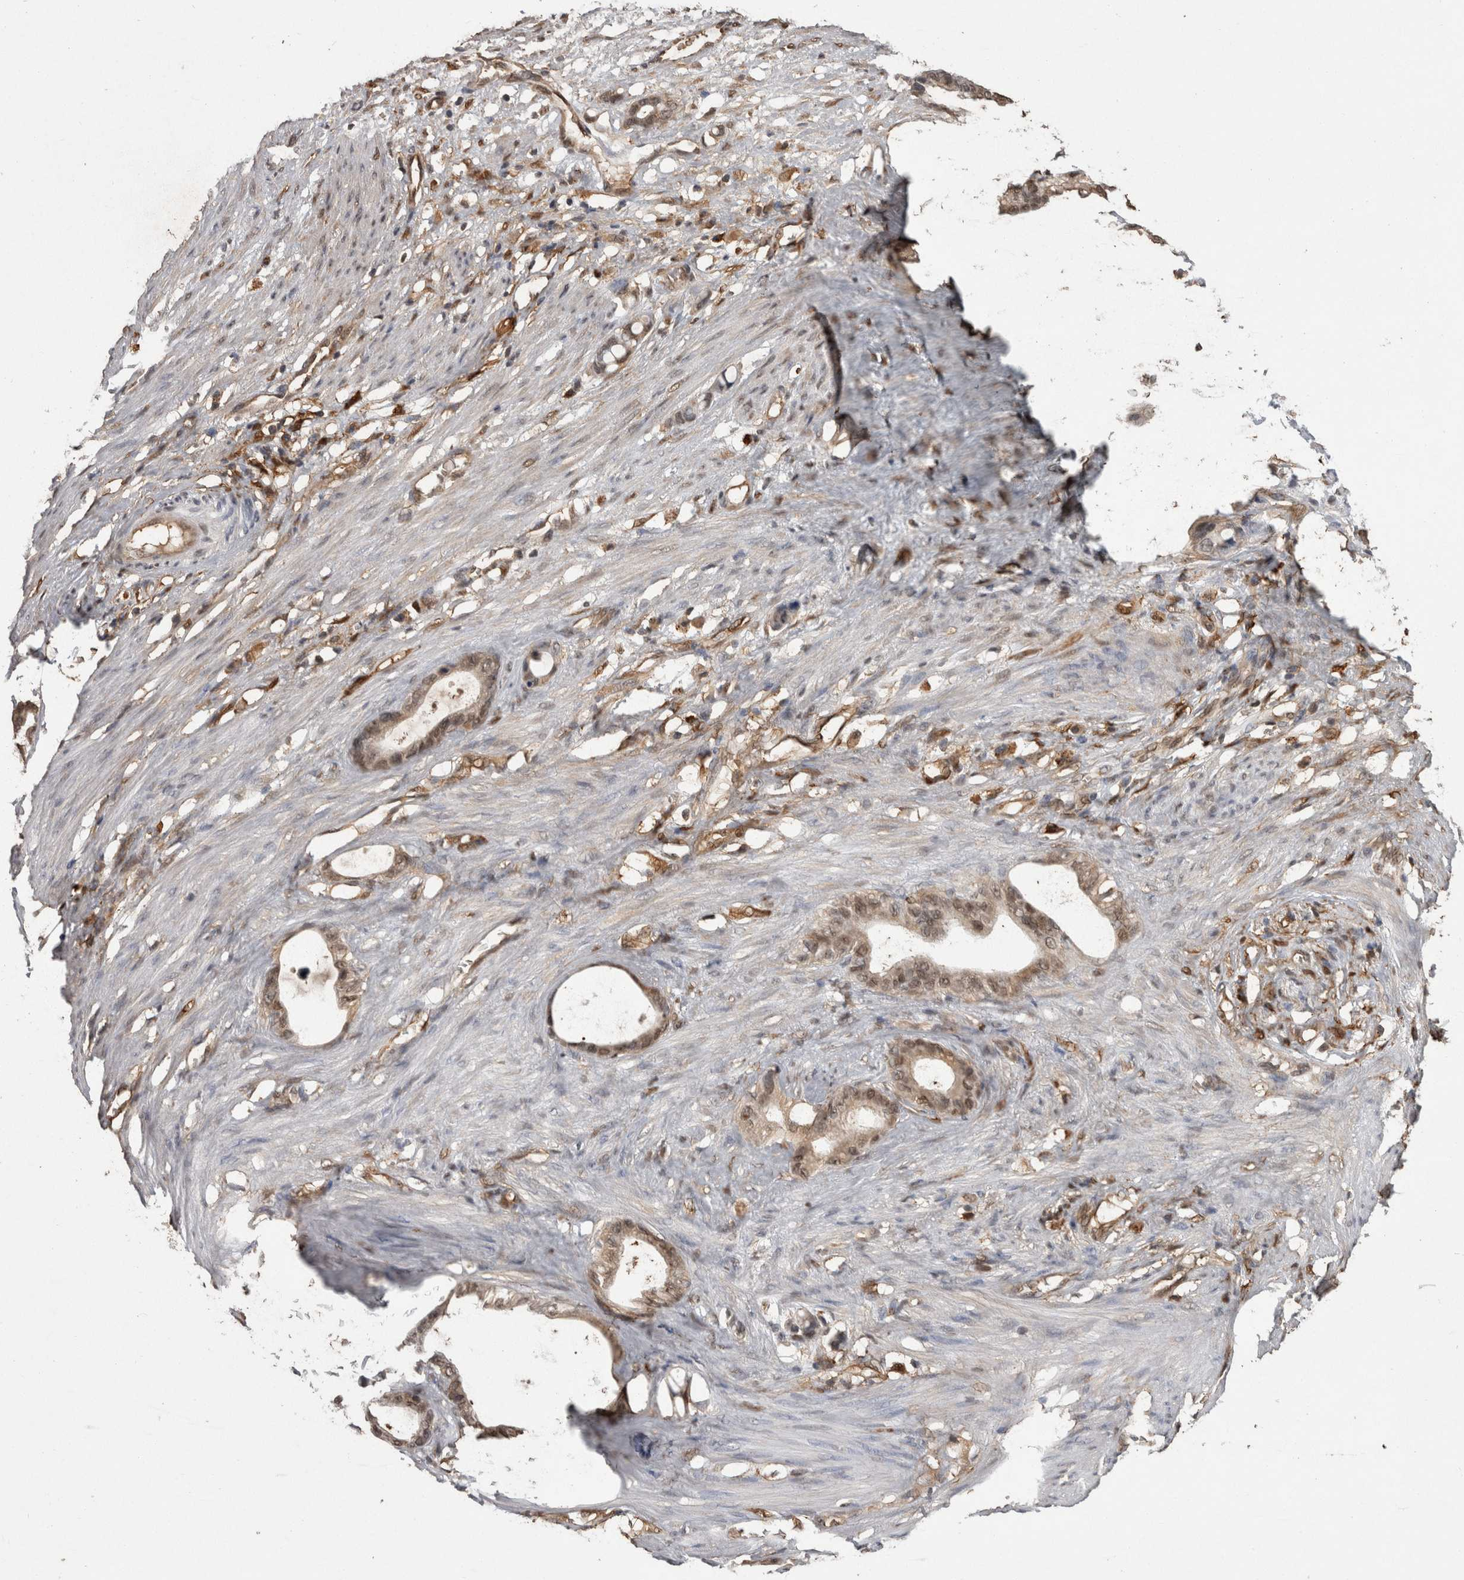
{"staining": {"intensity": "weak", "quantity": ">75%", "location": "cytoplasmic/membranous,nuclear"}, "tissue": "stomach cancer", "cell_type": "Tumor cells", "image_type": "cancer", "snomed": [{"axis": "morphology", "description": "Adenocarcinoma, NOS"}, {"axis": "topography", "description": "Stomach"}], "caption": "IHC of human stomach cancer exhibits low levels of weak cytoplasmic/membranous and nuclear expression in about >75% of tumor cells.", "gene": "LXN", "patient": {"sex": "female", "age": 75}}